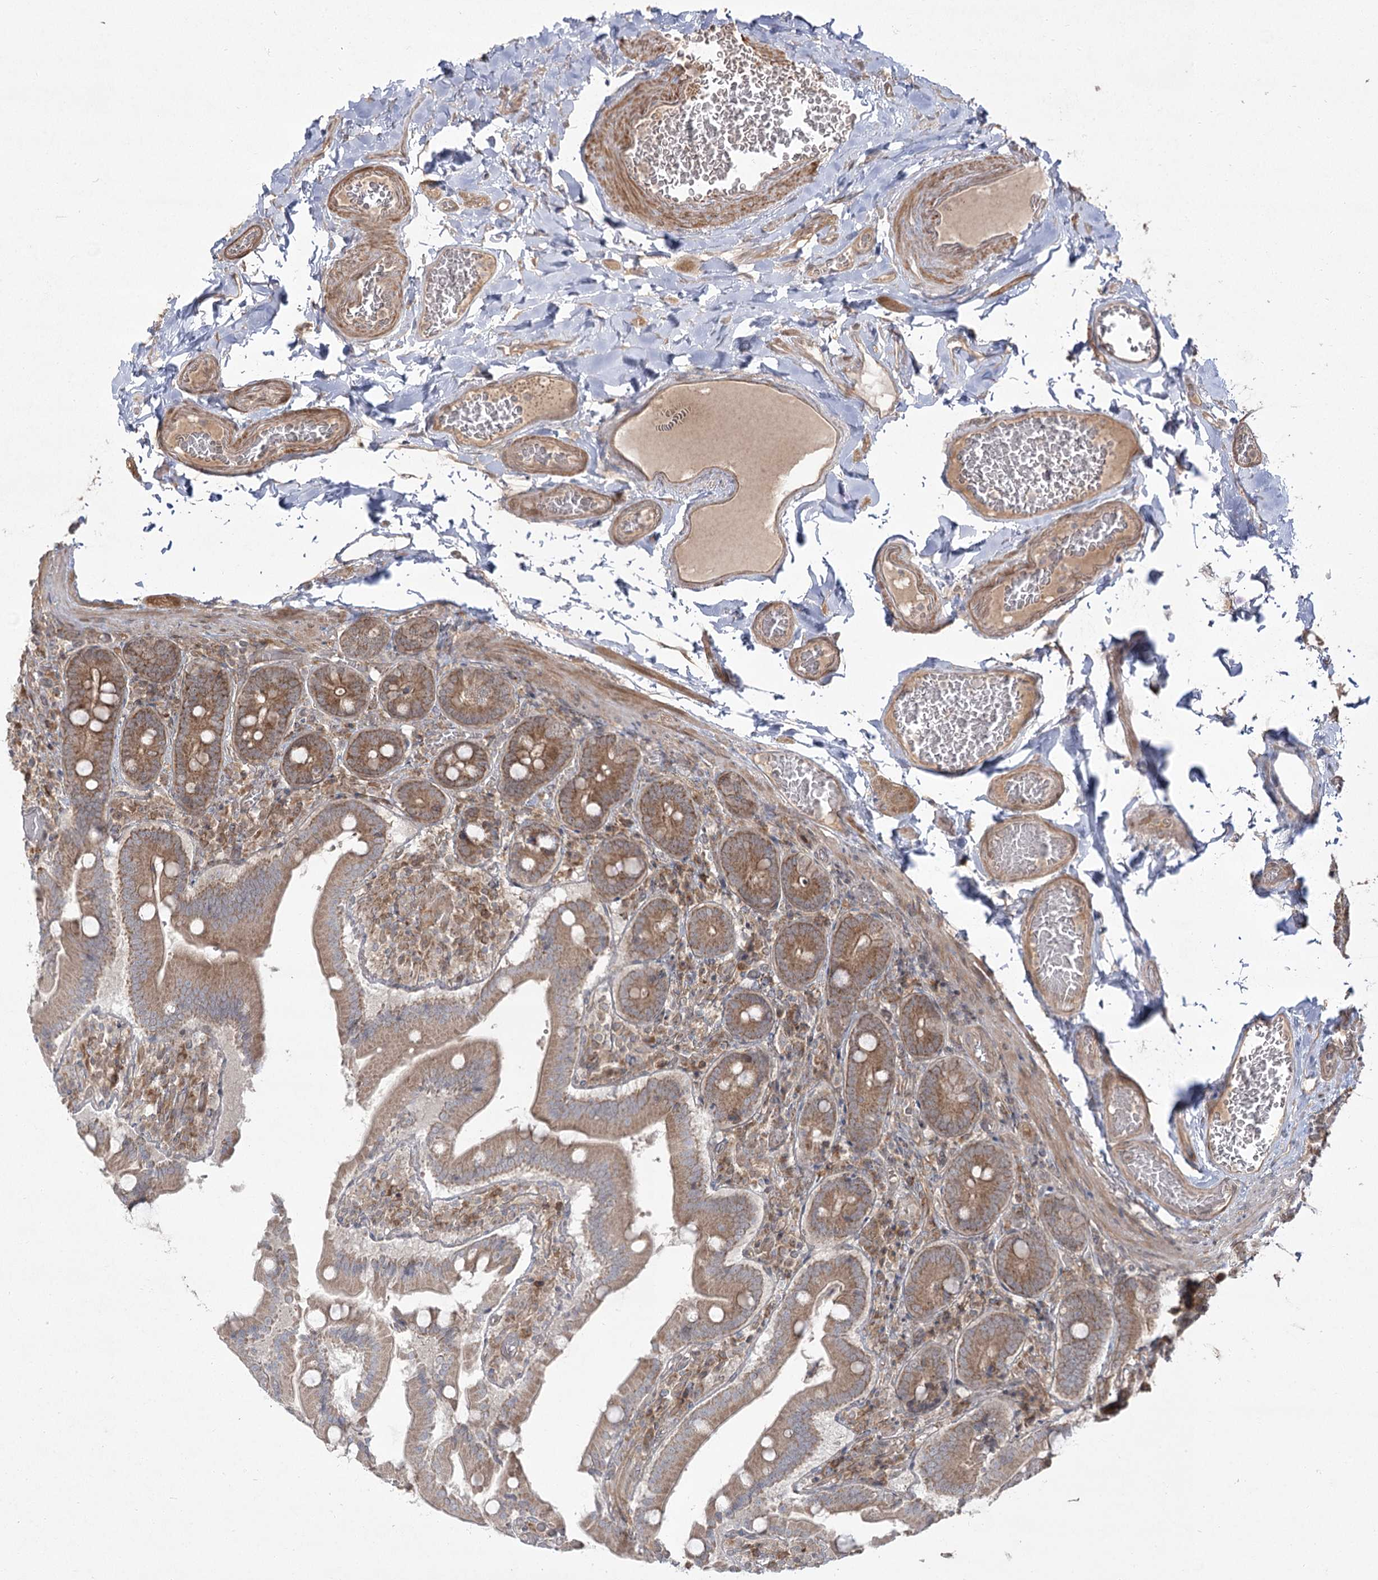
{"staining": {"intensity": "moderate", "quantity": ">75%", "location": "cytoplasmic/membranous"}, "tissue": "duodenum", "cell_type": "Glandular cells", "image_type": "normal", "snomed": [{"axis": "morphology", "description": "Normal tissue, NOS"}, {"axis": "topography", "description": "Duodenum"}], "caption": "Immunohistochemistry (DAB) staining of normal human duodenum demonstrates moderate cytoplasmic/membranous protein staining in approximately >75% of glandular cells. (DAB (3,3'-diaminobenzidine) IHC with brightfield microscopy, high magnification).", "gene": "CPLANE1", "patient": {"sex": "female", "age": 62}}